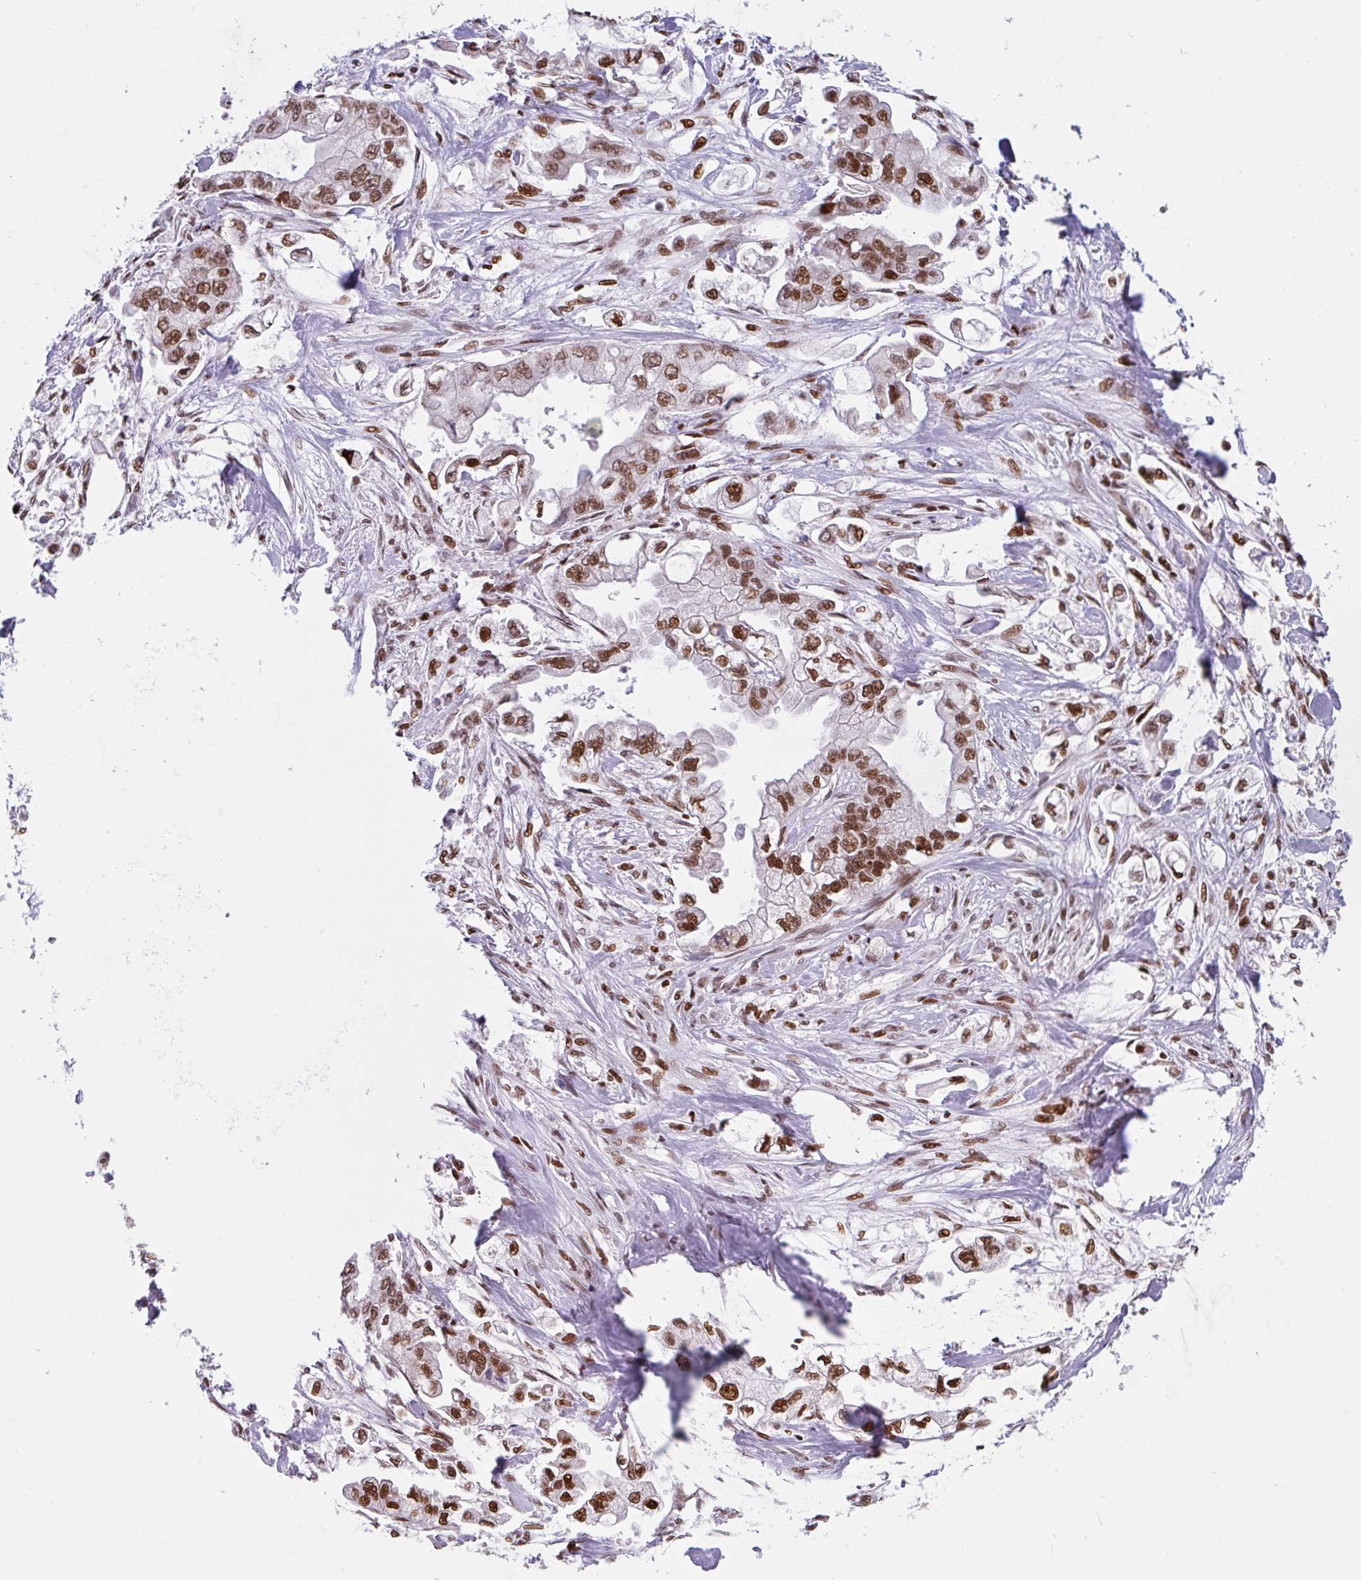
{"staining": {"intensity": "strong", "quantity": ">75%", "location": "nuclear"}, "tissue": "stomach cancer", "cell_type": "Tumor cells", "image_type": "cancer", "snomed": [{"axis": "morphology", "description": "Adenocarcinoma, NOS"}, {"axis": "topography", "description": "Stomach"}], "caption": "Immunohistochemistry (DAB (3,3'-diaminobenzidine)) staining of stomach cancer reveals strong nuclear protein expression in about >75% of tumor cells.", "gene": "CLP1", "patient": {"sex": "male", "age": 62}}